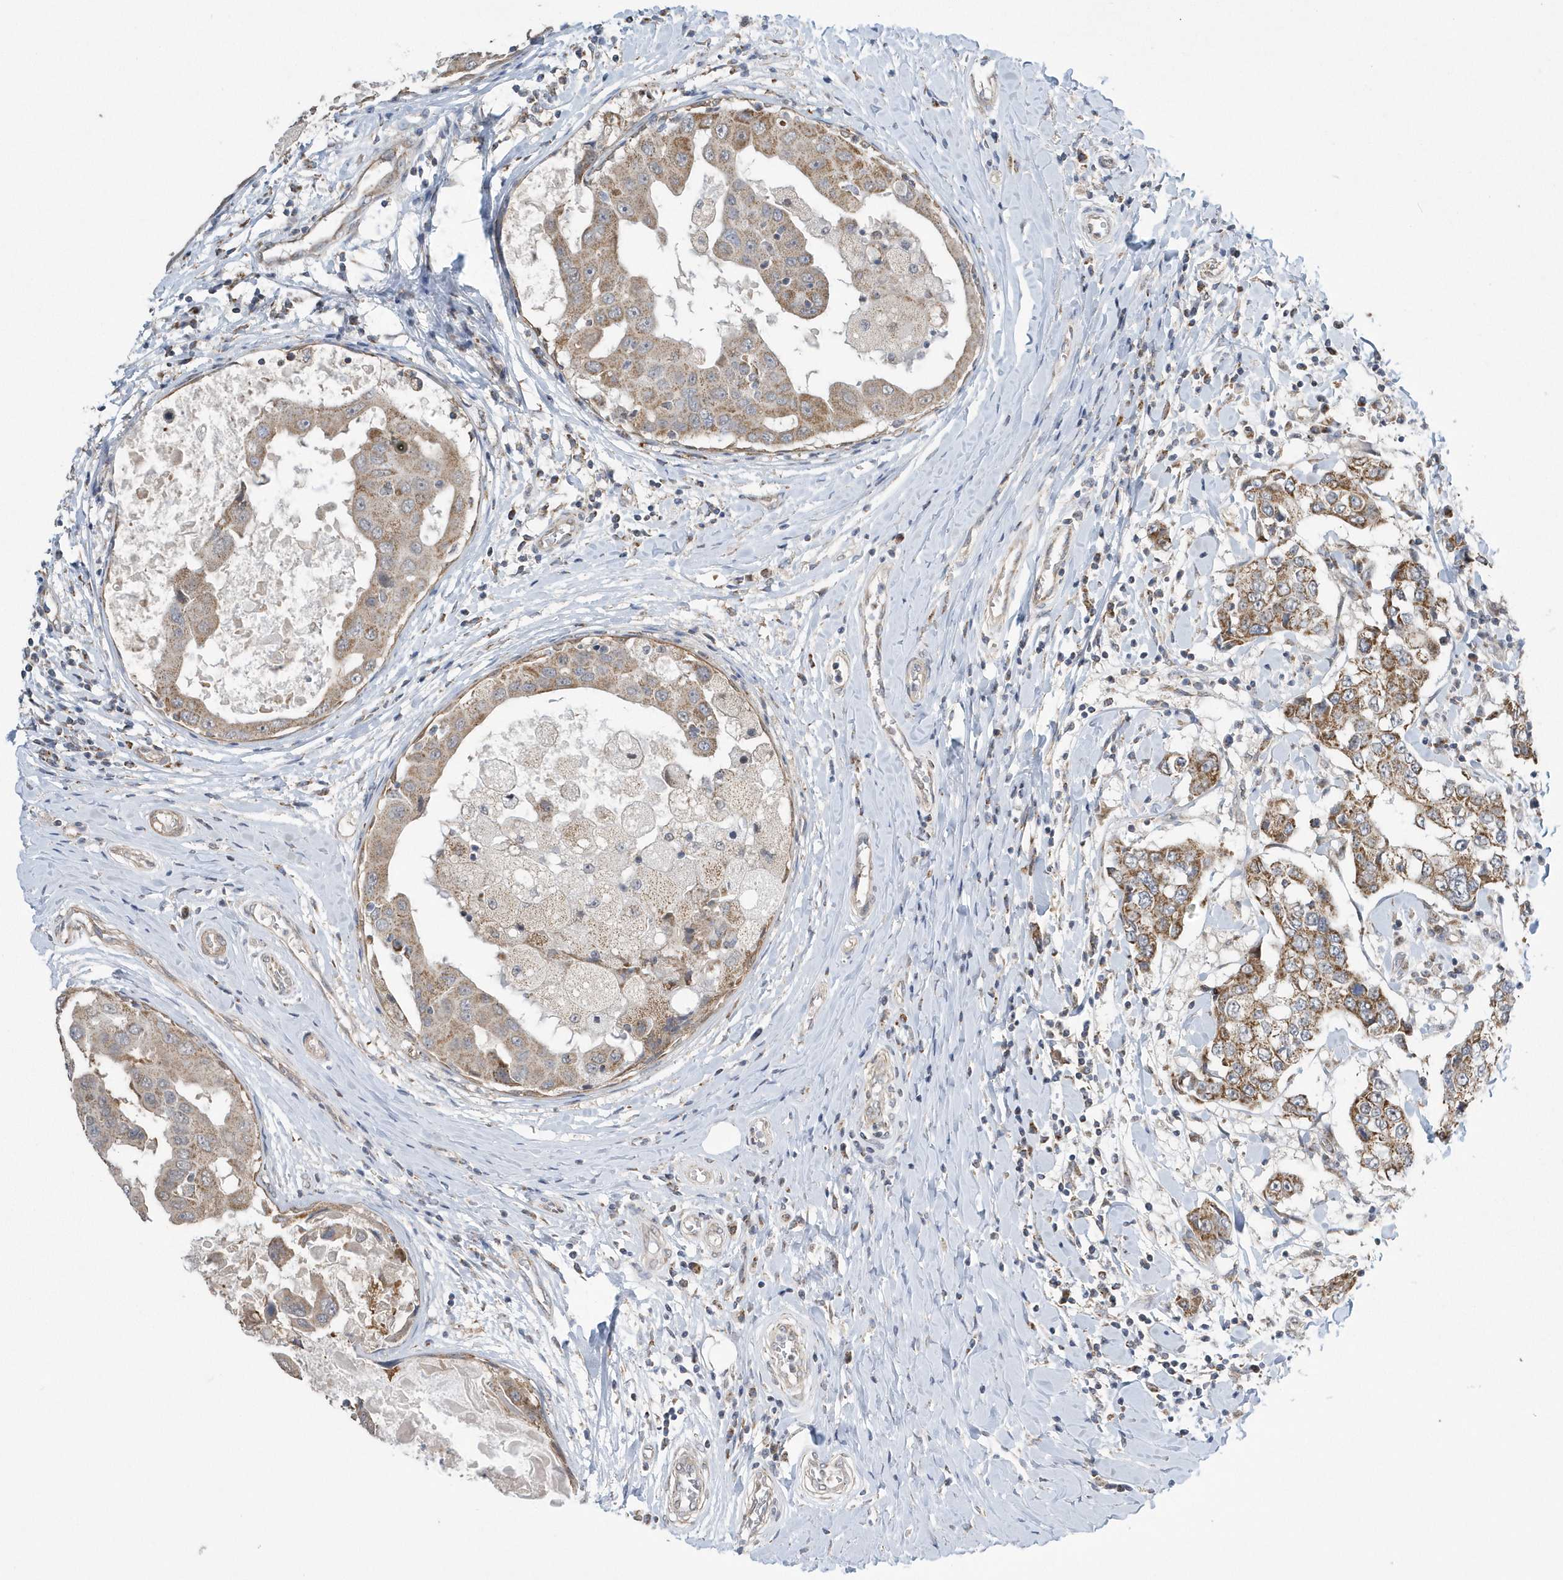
{"staining": {"intensity": "moderate", "quantity": ">75%", "location": "cytoplasmic/membranous"}, "tissue": "breast cancer", "cell_type": "Tumor cells", "image_type": "cancer", "snomed": [{"axis": "morphology", "description": "Duct carcinoma"}, {"axis": "topography", "description": "Breast"}], "caption": "DAB (3,3'-diaminobenzidine) immunohistochemical staining of breast invasive ductal carcinoma exhibits moderate cytoplasmic/membranous protein staining in about >75% of tumor cells.", "gene": "SLX9", "patient": {"sex": "female", "age": 27}}